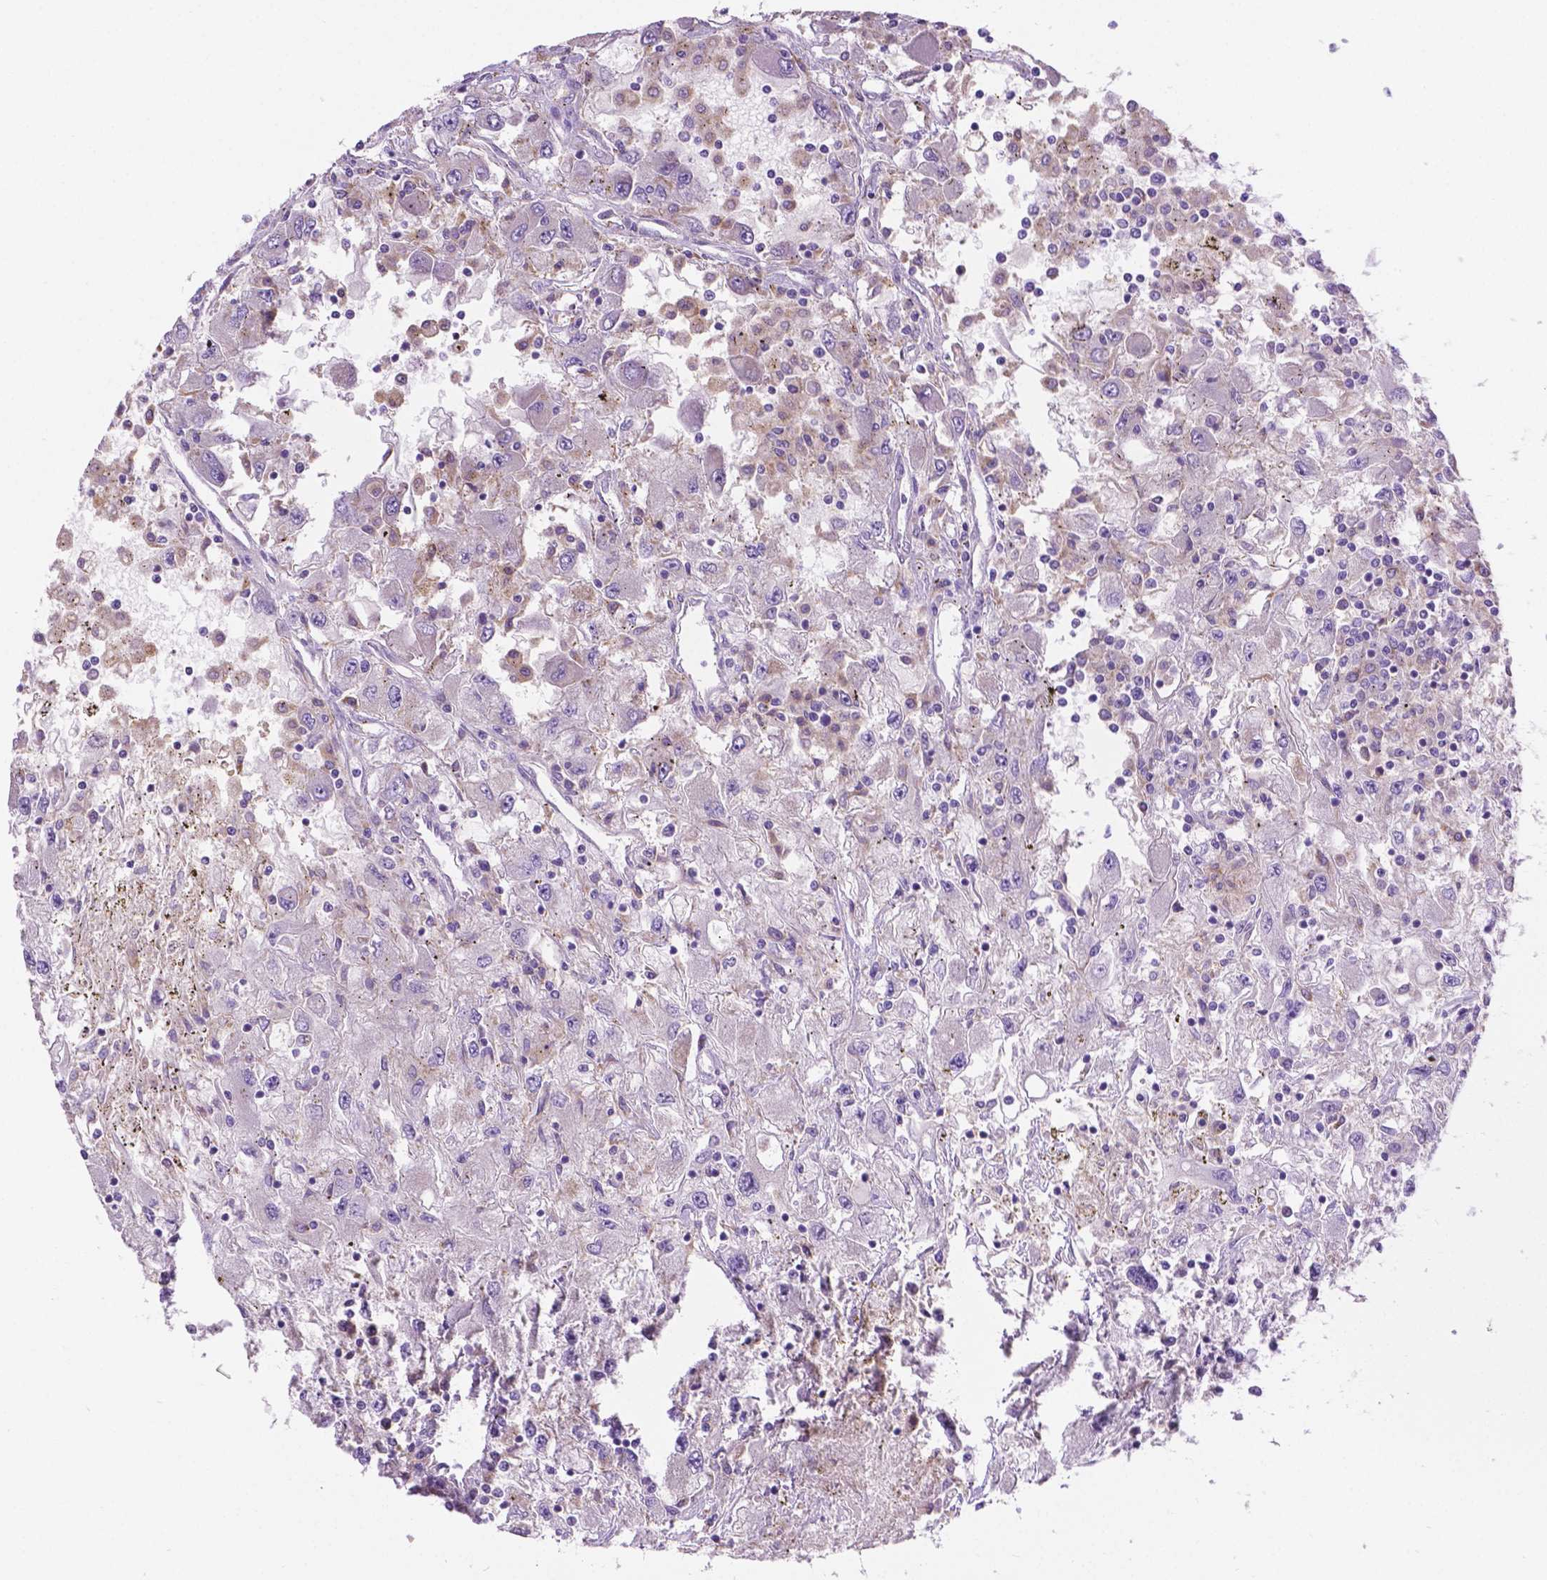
{"staining": {"intensity": "negative", "quantity": "none", "location": "none"}, "tissue": "renal cancer", "cell_type": "Tumor cells", "image_type": "cancer", "snomed": [{"axis": "morphology", "description": "Adenocarcinoma, NOS"}, {"axis": "topography", "description": "Kidney"}], "caption": "This is an immunohistochemistry image of human renal cancer. There is no expression in tumor cells.", "gene": "CDH7", "patient": {"sex": "female", "age": 67}}